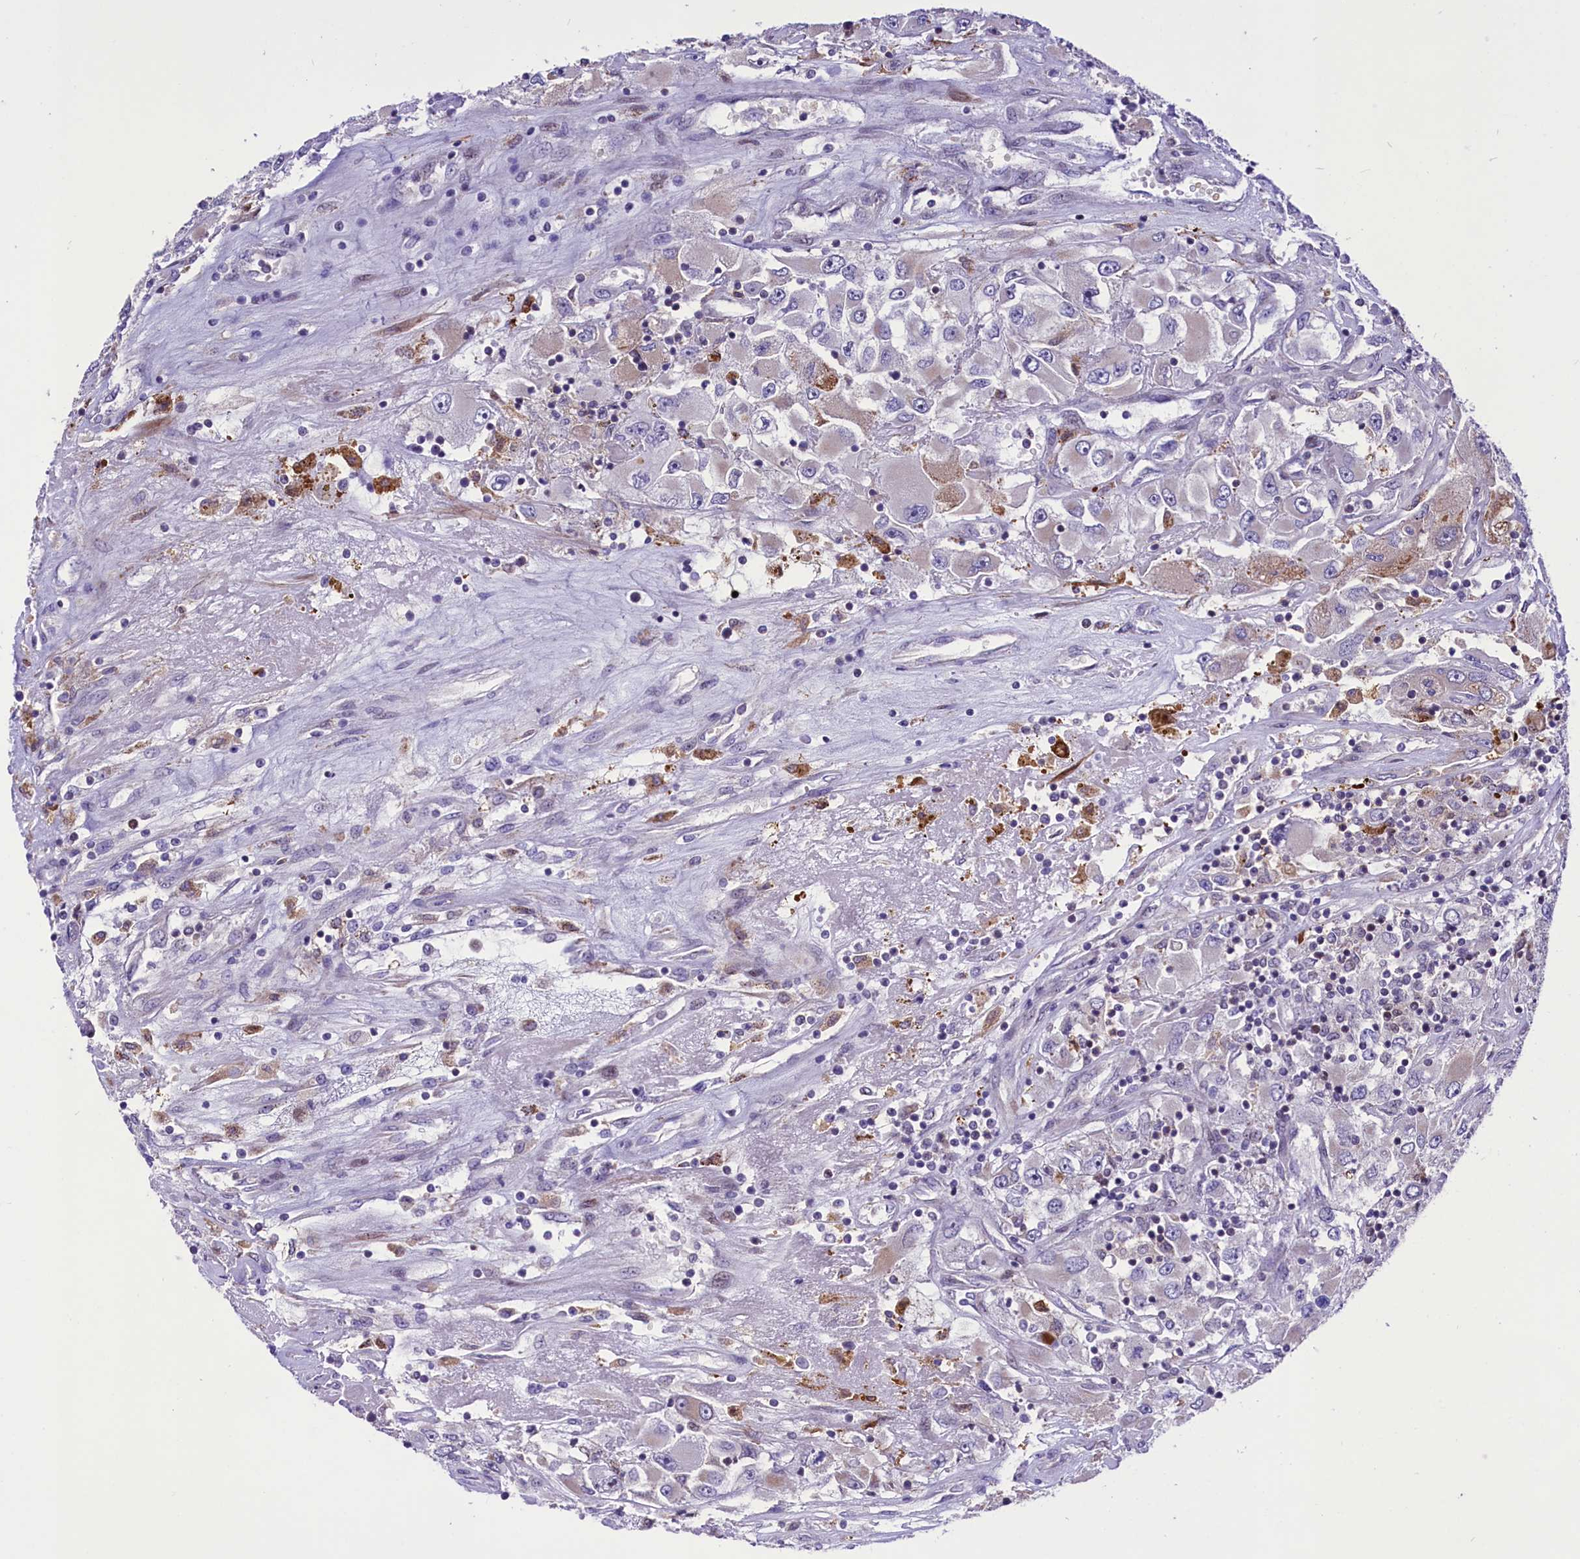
{"staining": {"intensity": "weak", "quantity": "<25%", "location": "cytoplasmic/membranous"}, "tissue": "renal cancer", "cell_type": "Tumor cells", "image_type": "cancer", "snomed": [{"axis": "morphology", "description": "Adenocarcinoma, NOS"}, {"axis": "topography", "description": "Kidney"}], "caption": "A histopathology image of adenocarcinoma (renal) stained for a protein shows no brown staining in tumor cells.", "gene": "MIEF2", "patient": {"sex": "female", "age": 52}}